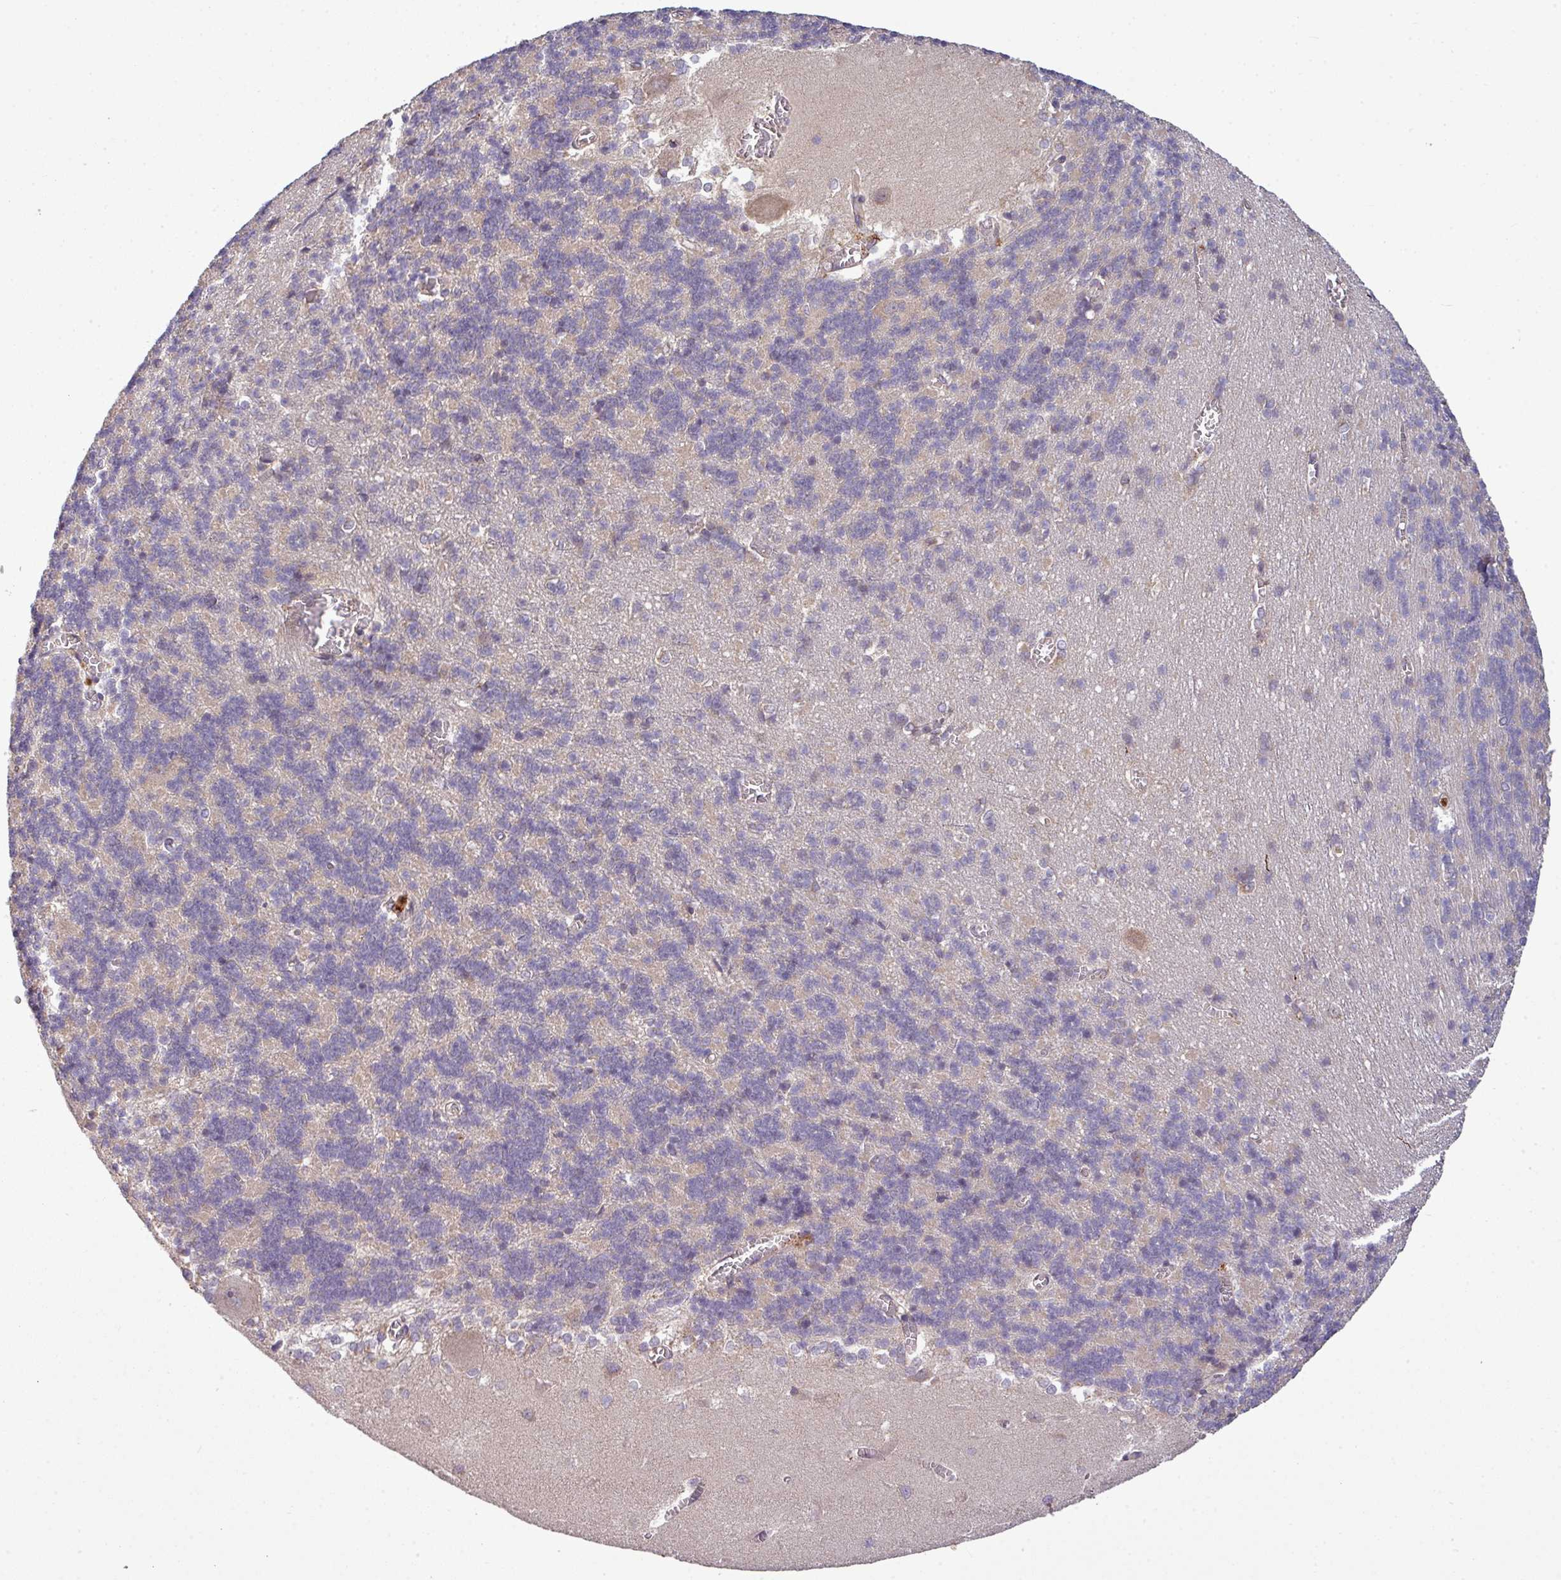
{"staining": {"intensity": "weak", "quantity": "25%-75%", "location": "cytoplasmic/membranous"}, "tissue": "cerebellum", "cell_type": "Cells in granular layer", "image_type": "normal", "snomed": [{"axis": "morphology", "description": "Normal tissue, NOS"}, {"axis": "topography", "description": "Cerebellum"}], "caption": "A low amount of weak cytoplasmic/membranous expression is present in approximately 25%-75% of cells in granular layer in benign cerebellum.", "gene": "PAPLN", "patient": {"sex": "male", "age": 37}}